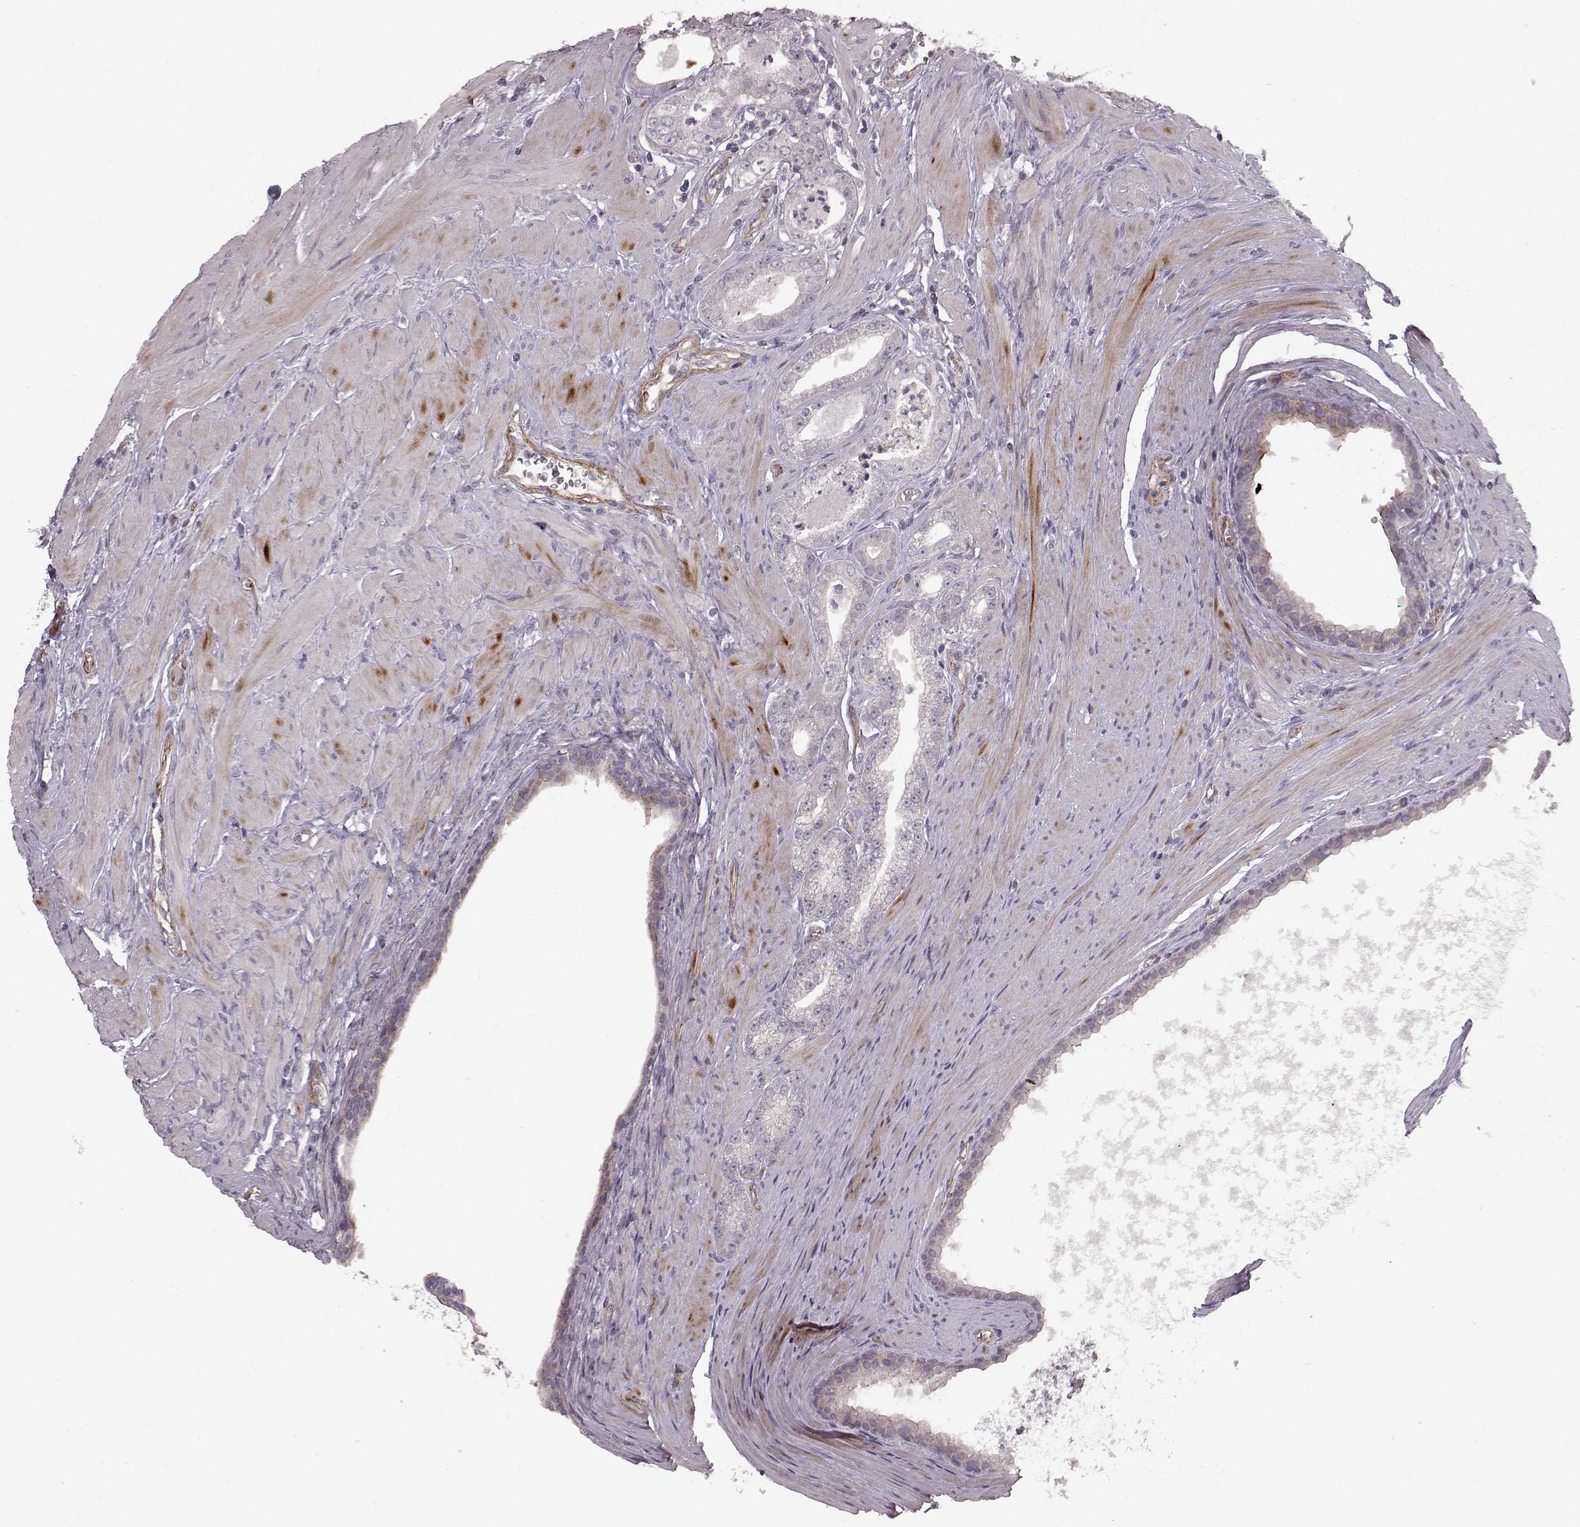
{"staining": {"intensity": "negative", "quantity": "none", "location": "none"}, "tissue": "prostate cancer", "cell_type": "Tumor cells", "image_type": "cancer", "snomed": [{"axis": "morphology", "description": "Adenocarcinoma, NOS"}, {"axis": "topography", "description": "Prostate"}], "caption": "This is an immunohistochemistry micrograph of prostate adenocarcinoma. There is no positivity in tumor cells.", "gene": "SLC22A18", "patient": {"sex": "male", "age": 71}}